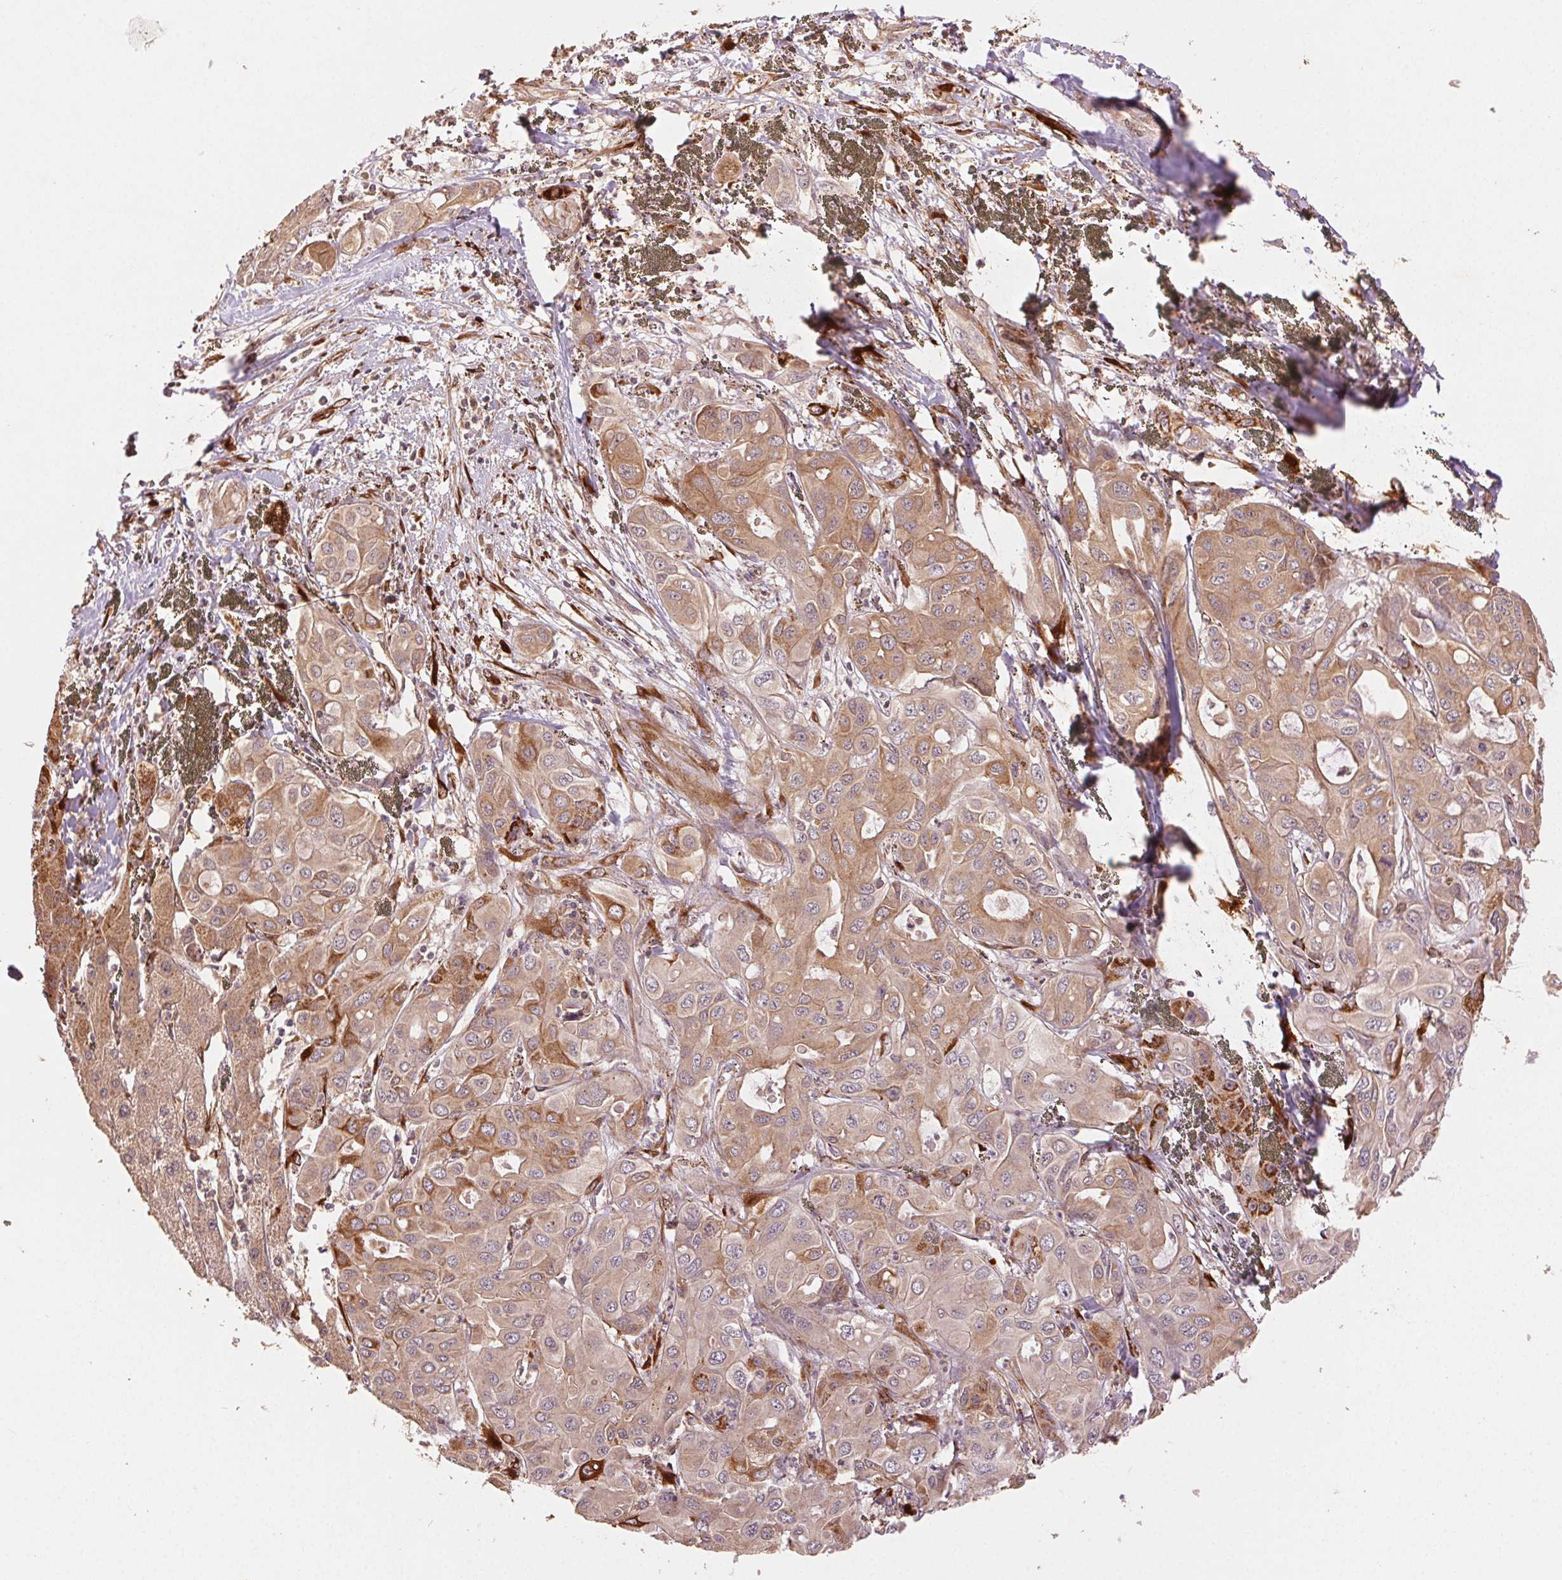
{"staining": {"intensity": "moderate", "quantity": ">75%", "location": "cytoplasmic/membranous"}, "tissue": "liver cancer", "cell_type": "Tumor cells", "image_type": "cancer", "snomed": [{"axis": "morphology", "description": "Cholangiocarcinoma"}, {"axis": "topography", "description": "Liver"}], "caption": "An immunohistochemistry (IHC) image of tumor tissue is shown. Protein staining in brown shows moderate cytoplasmic/membranous positivity in liver cancer (cholangiocarcinoma) within tumor cells.", "gene": "KLHL15", "patient": {"sex": "female", "age": 60}}